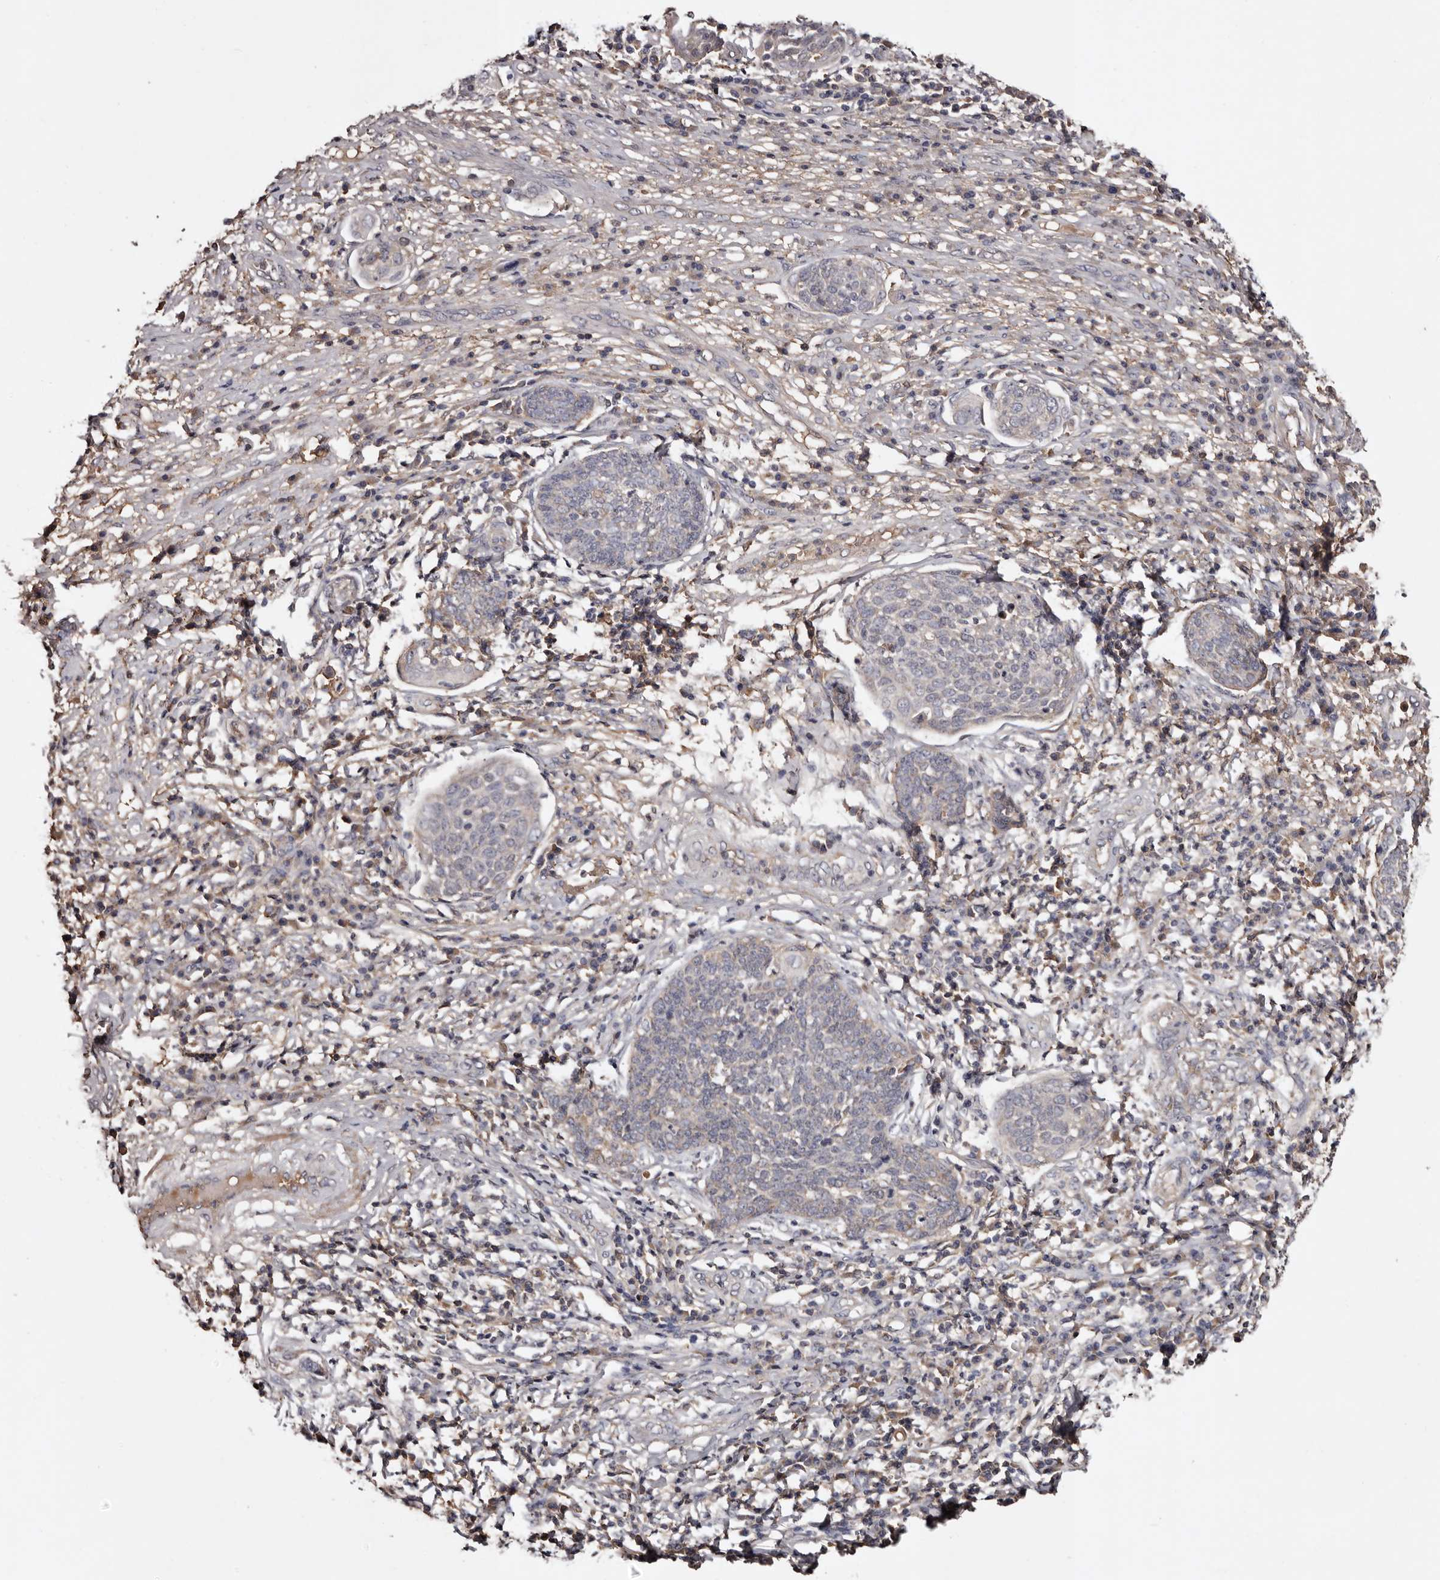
{"staining": {"intensity": "negative", "quantity": "none", "location": "none"}, "tissue": "cervical cancer", "cell_type": "Tumor cells", "image_type": "cancer", "snomed": [{"axis": "morphology", "description": "Squamous cell carcinoma, NOS"}, {"axis": "topography", "description": "Cervix"}], "caption": "Cervical cancer stained for a protein using immunohistochemistry (IHC) exhibits no expression tumor cells.", "gene": "CYP1B1", "patient": {"sex": "female", "age": 34}}